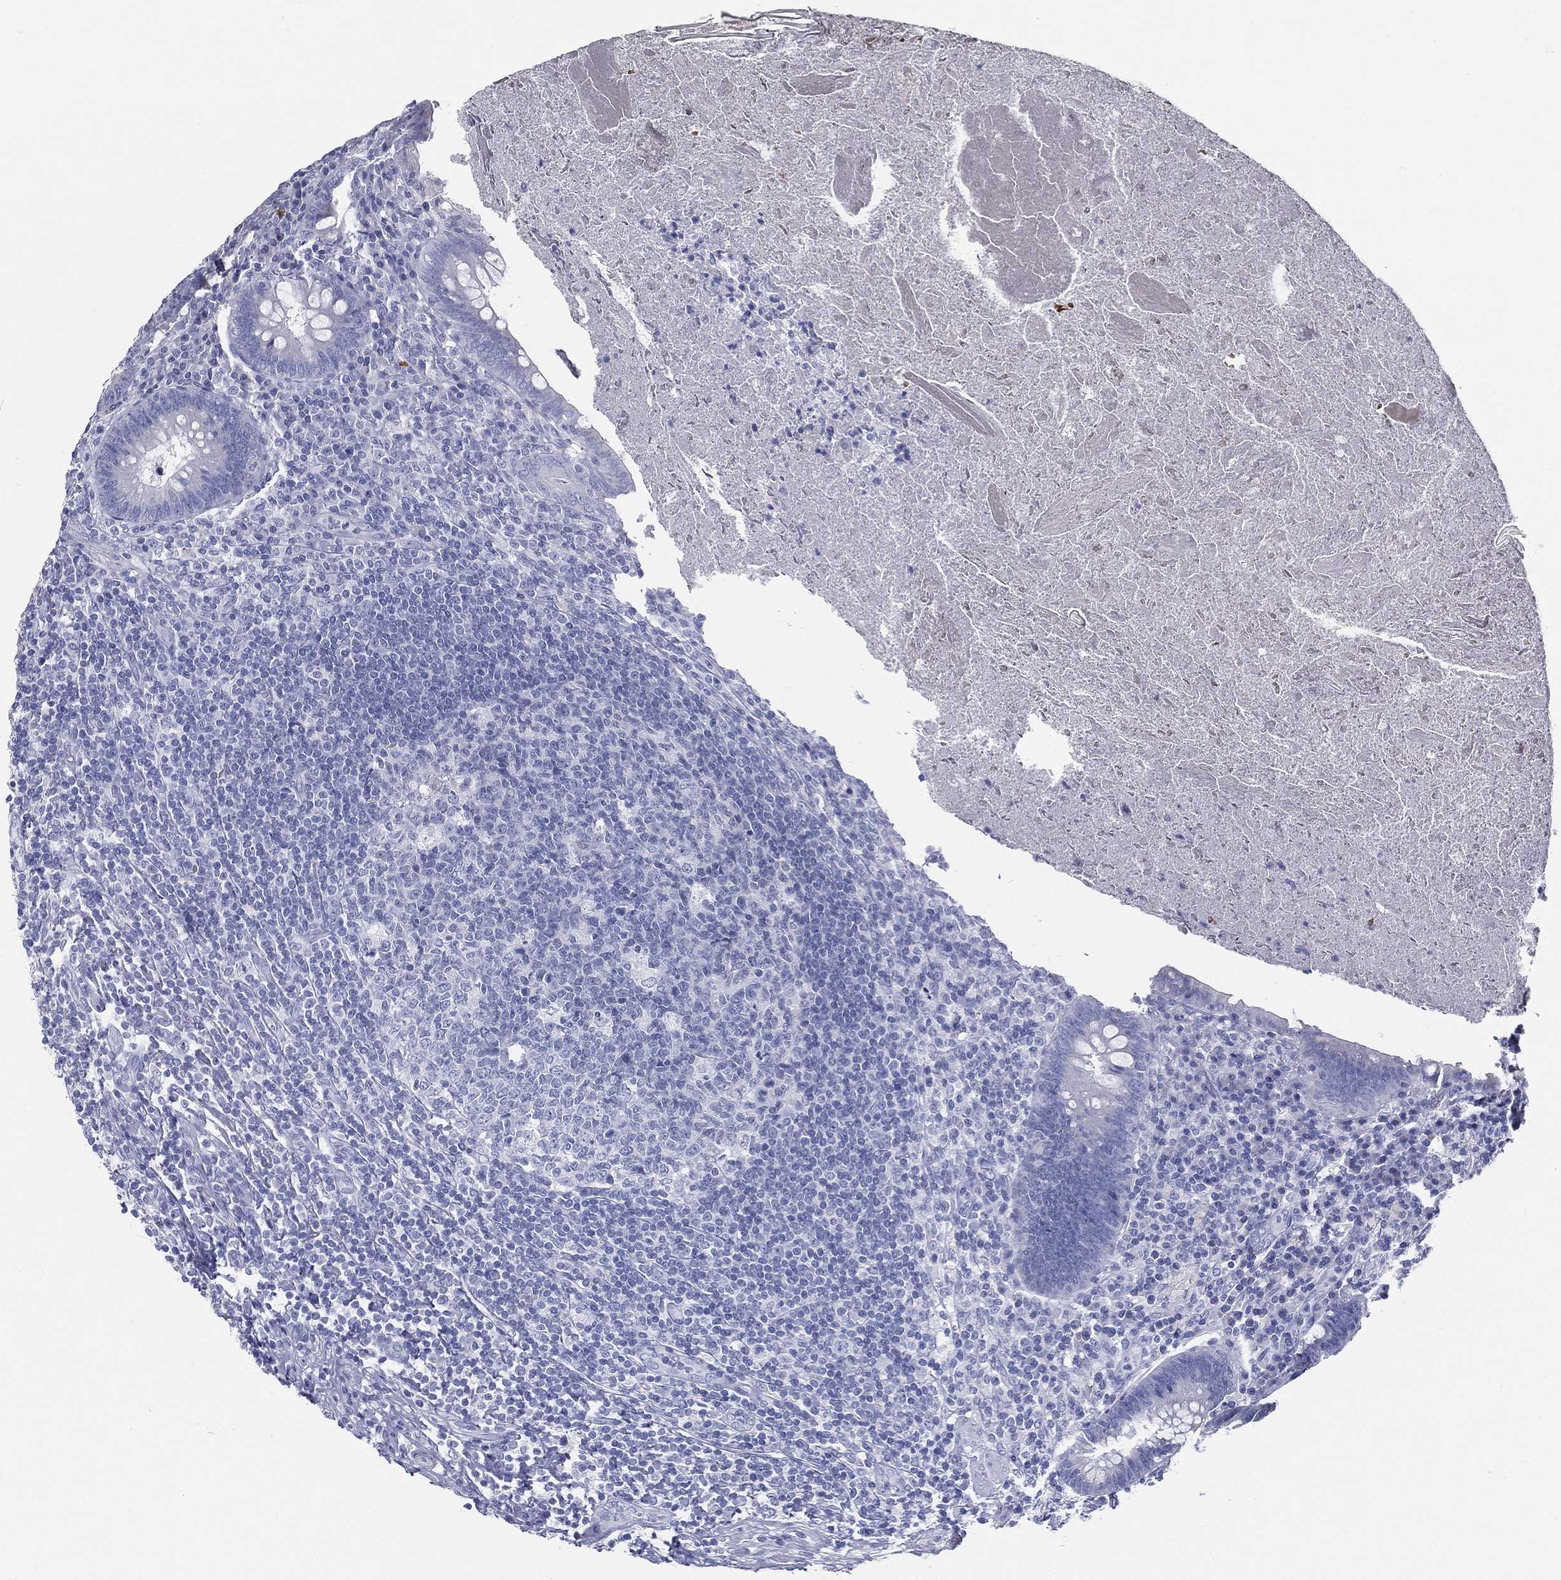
{"staining": {"intensity": "negative", "quantity": "none", "location": "none"}, "tissue": "appendix", "cell_type": "Glandular cells", "image_type": "normal", "snomed": [{"axis": "morphology", "description": "Normal tissue, NOS"}, {"axis": "topography", "description": "Appendix"}], "caption": "IHC image of unremarkable human appendix stained for a protein (brown), which exhibits no expression in glandular cells.", "gene": "RSPH4A", "patient": {"sex": "male", "age": 47}}